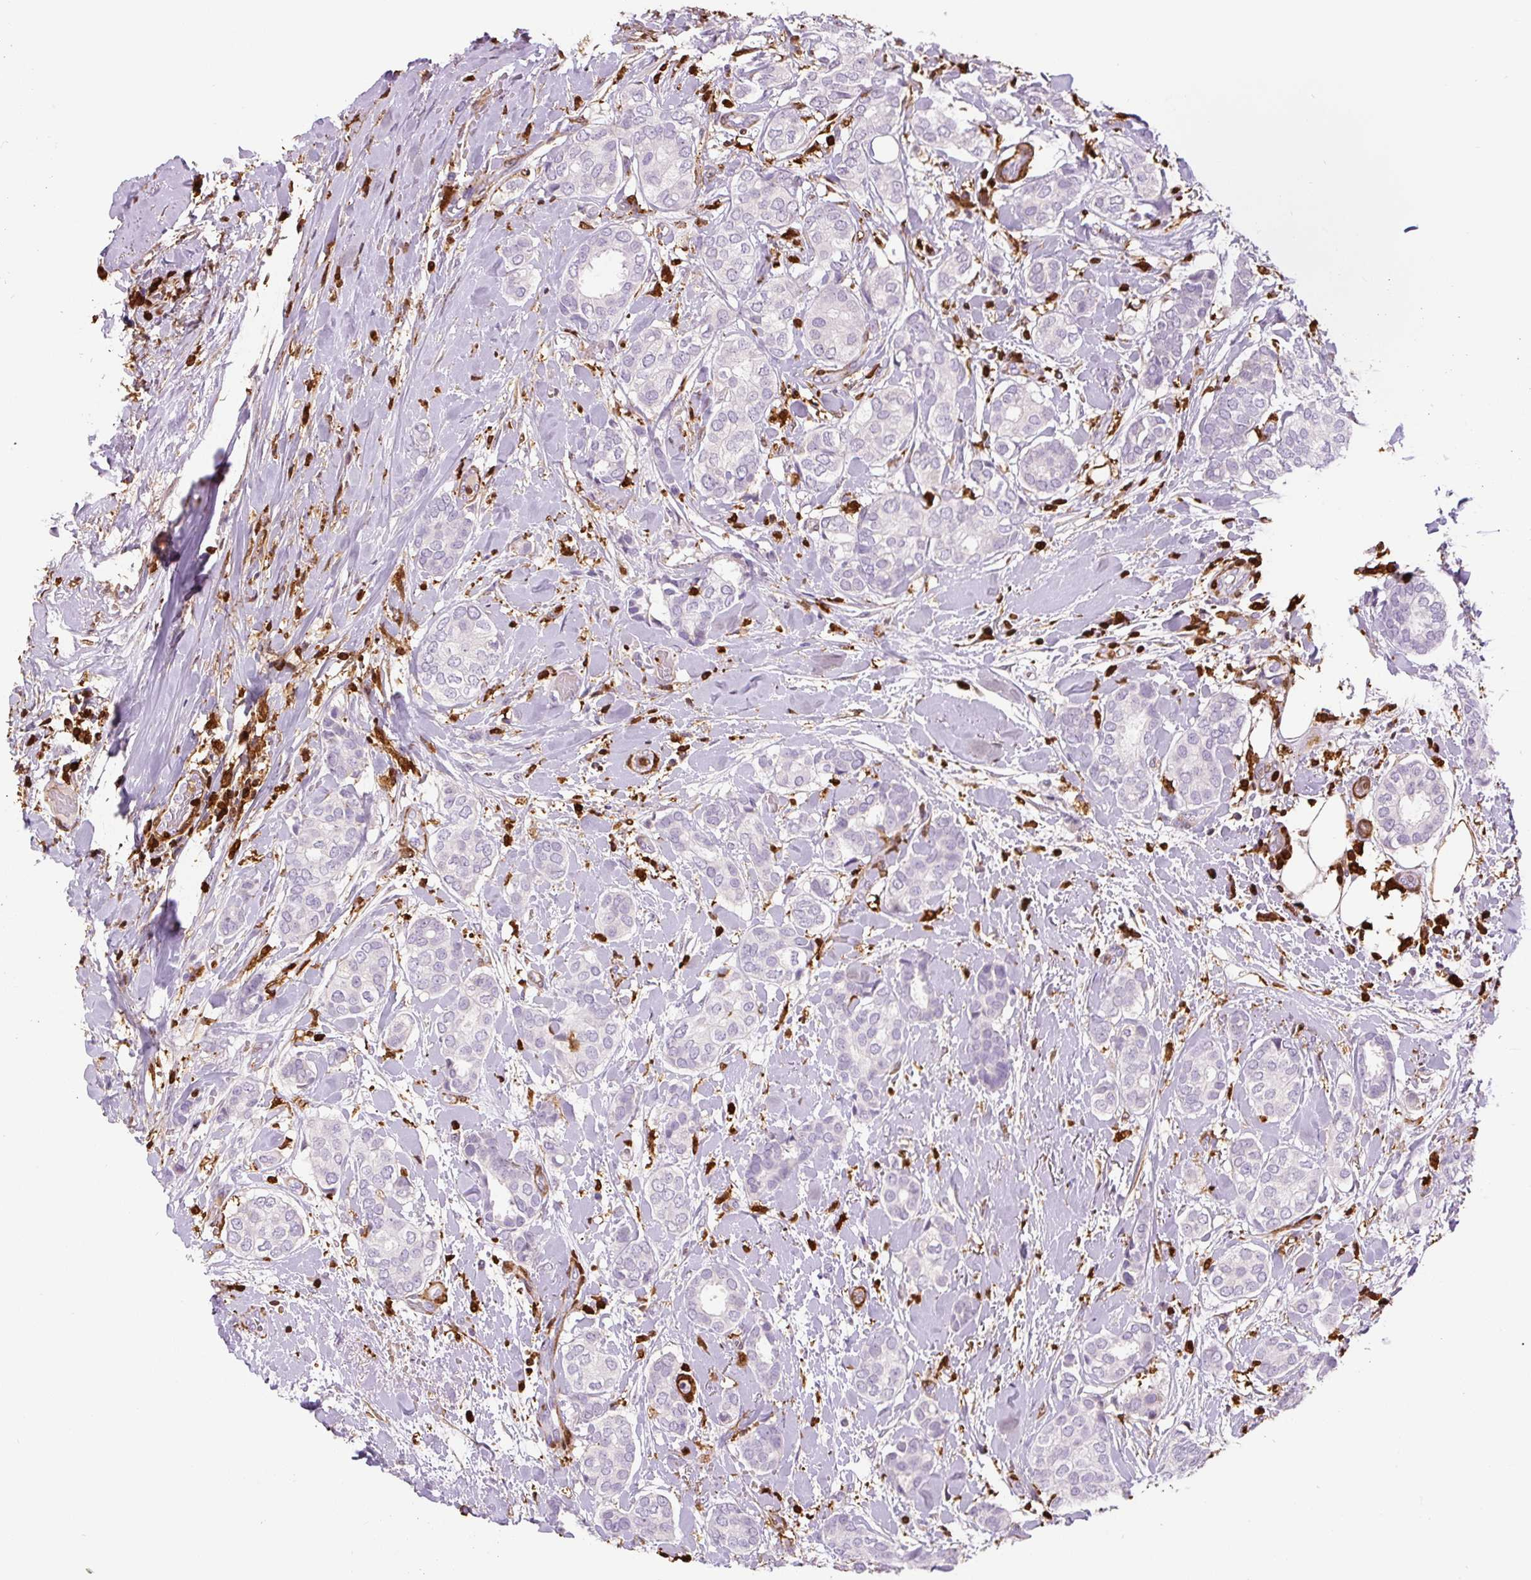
{"staining": {"intensity": "negative", "quantity": "none", "location": "none"}, "tissue": "breast cancer", "cell_type": "Tumor cells", "image_type": "cancer", "snomed": [{"axis": "morphology", "description": "Duct carcinoma"}, {"axis": "topography", "description": "Breast"}], "caption": "DAB (3,3'-diaminobenzidine) immunohistochemical staining of breast cancer (invasive ductal carcinoma) reveals no significant staining in tumor cells. (DAB (3,3'-diaminobenzidine) immunohistochemistry, high magnification).", "gene": "S100A4", "patient": {"sex": "female", "age": 73}}